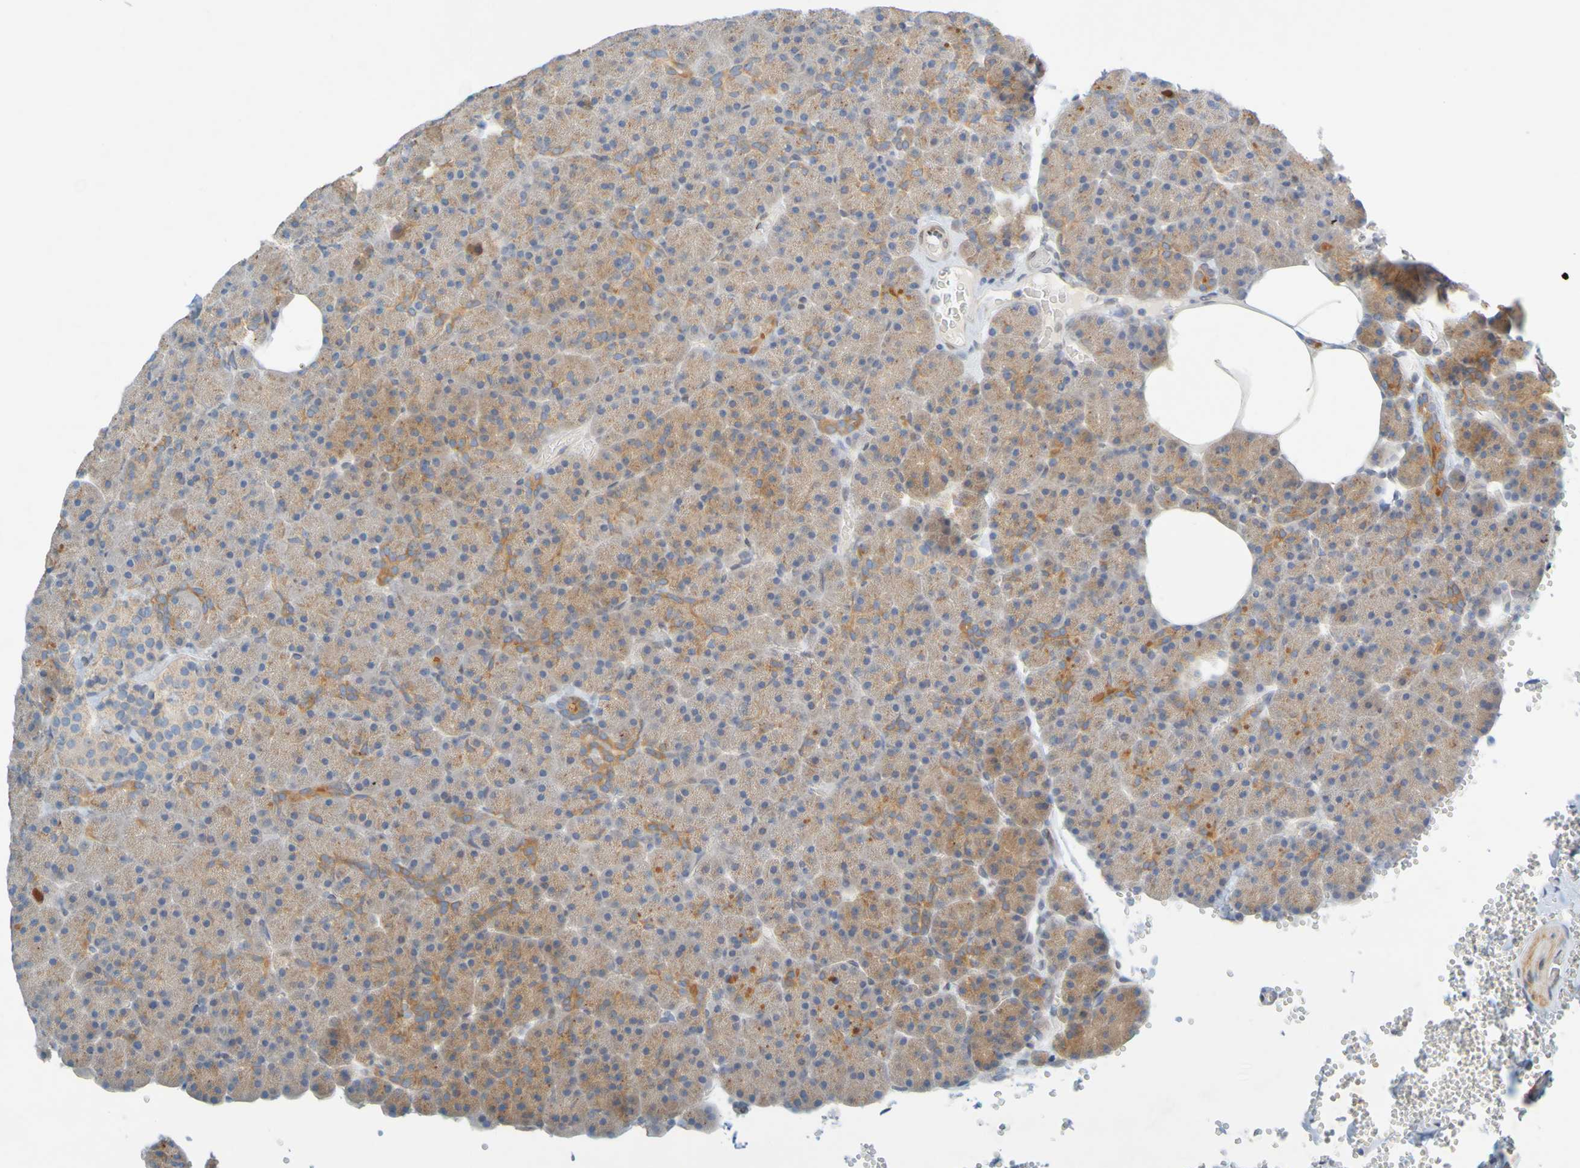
{"staining": {"intensity": "moderate", "quantity": ">75%", "location": "cytoplasmic/membranous"}, "tissue": "pancreas", "cell_type": "Exocrine glandular cells", "image_type": "normal", "snomed": [{"axis": "morphology", "description": "Normal tissue, NOS"}, {"axis": "topography", "description": "Pancreas"}], "caption": "Protein staining shows moderate cytoplasmic/membranous expression in approximately >75% of exocrine glandular cells in normal pancreas.", "gene": "MAG", "patient": {"sex": "female", "age": 35}}